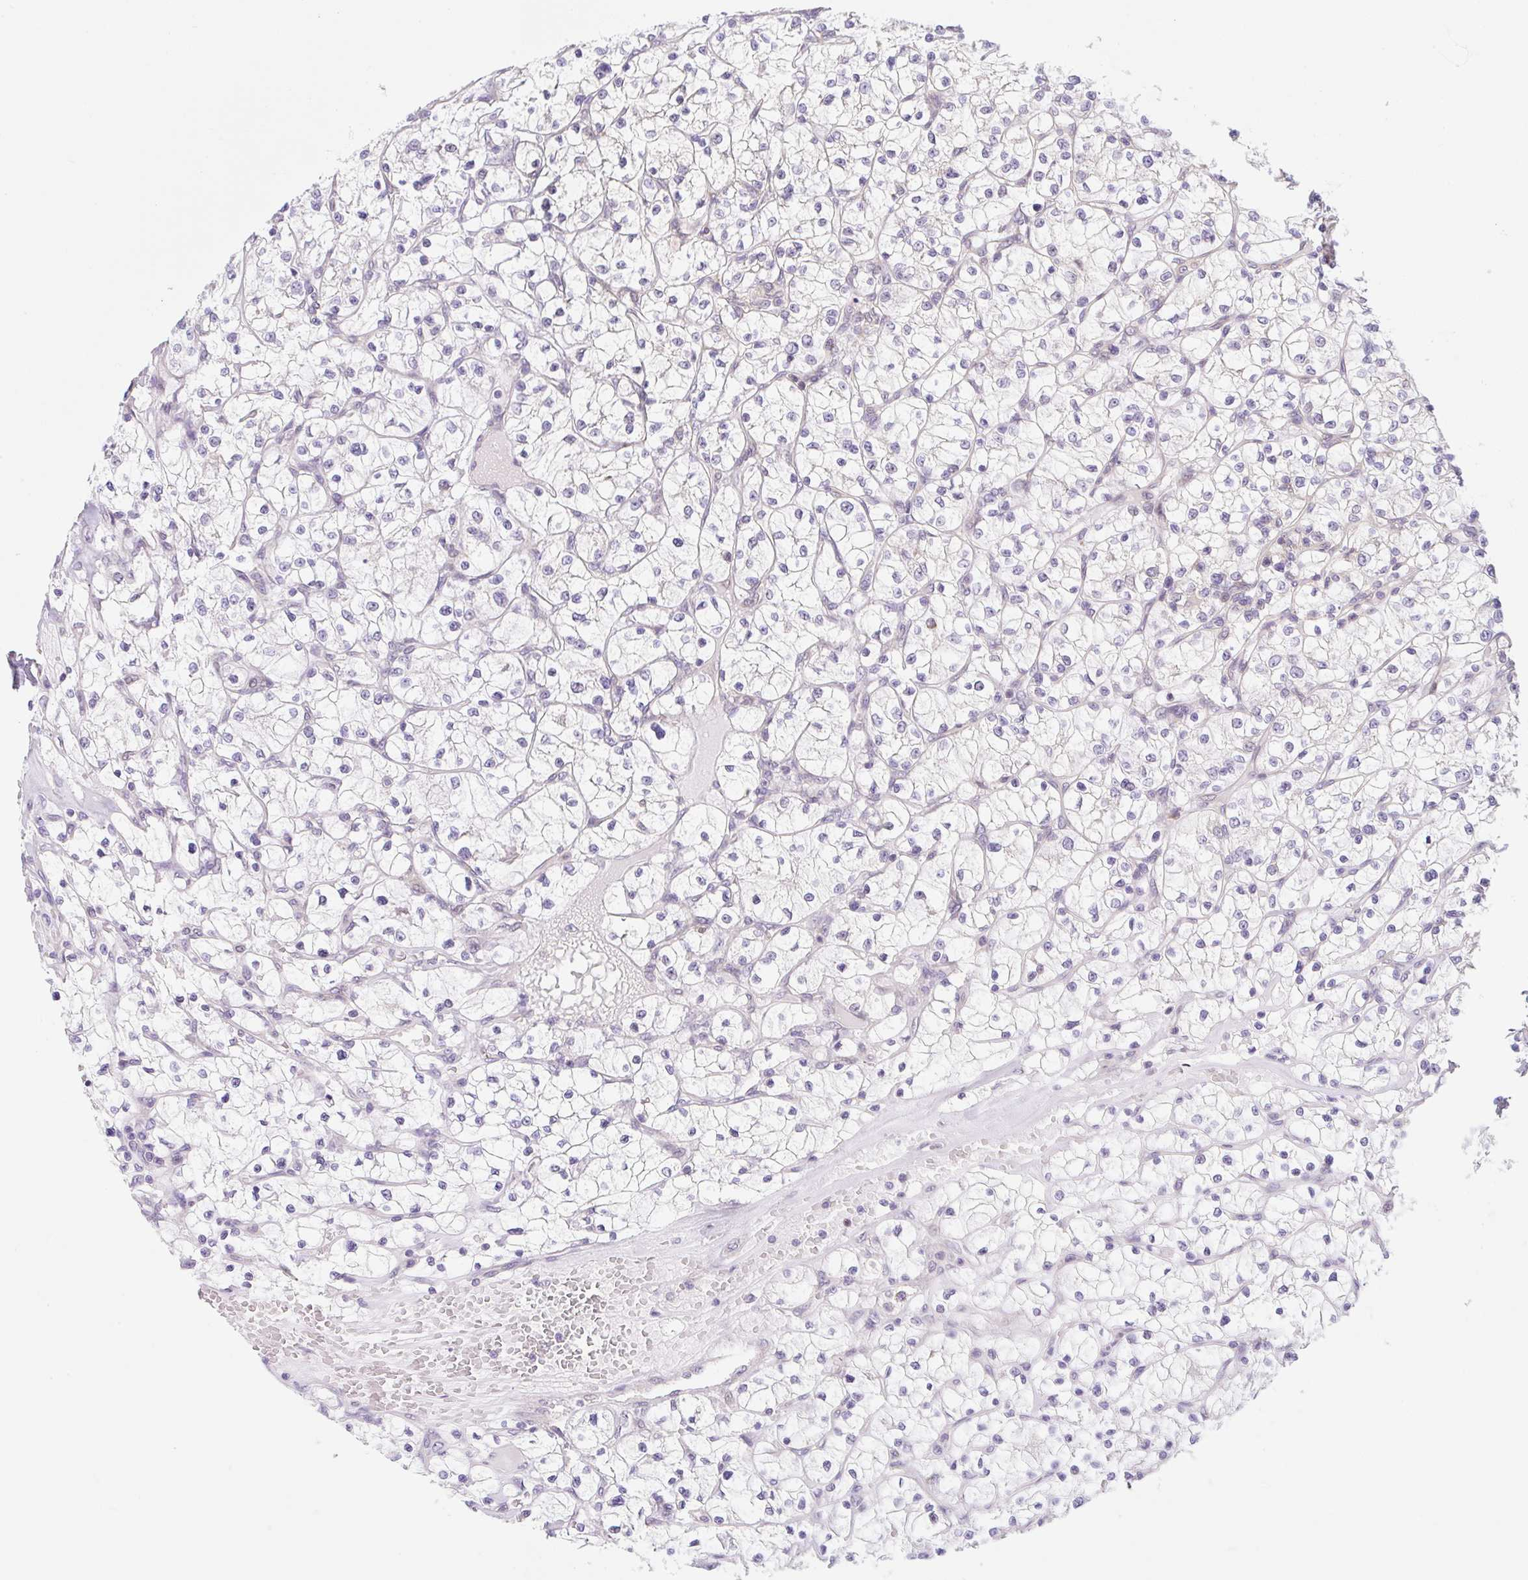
{"staining": {"intensity": "negative", "quantity": "none", "location": "none"}, "tissue": "renal cancer", "cell_type": "Tumor cells", "image_type": "cancer", "snomed": [{"axis": "morphology", "description": "Adenocarcinoma, NOS"}, {"axis": "topography", "description": "Kidney"}], "caption": "This is an immunohistochemistry image of renal cancer. There is no expression in tumor cells.", "gene": "TBPL2", "patient": {"sex": "female", "age": 64}}